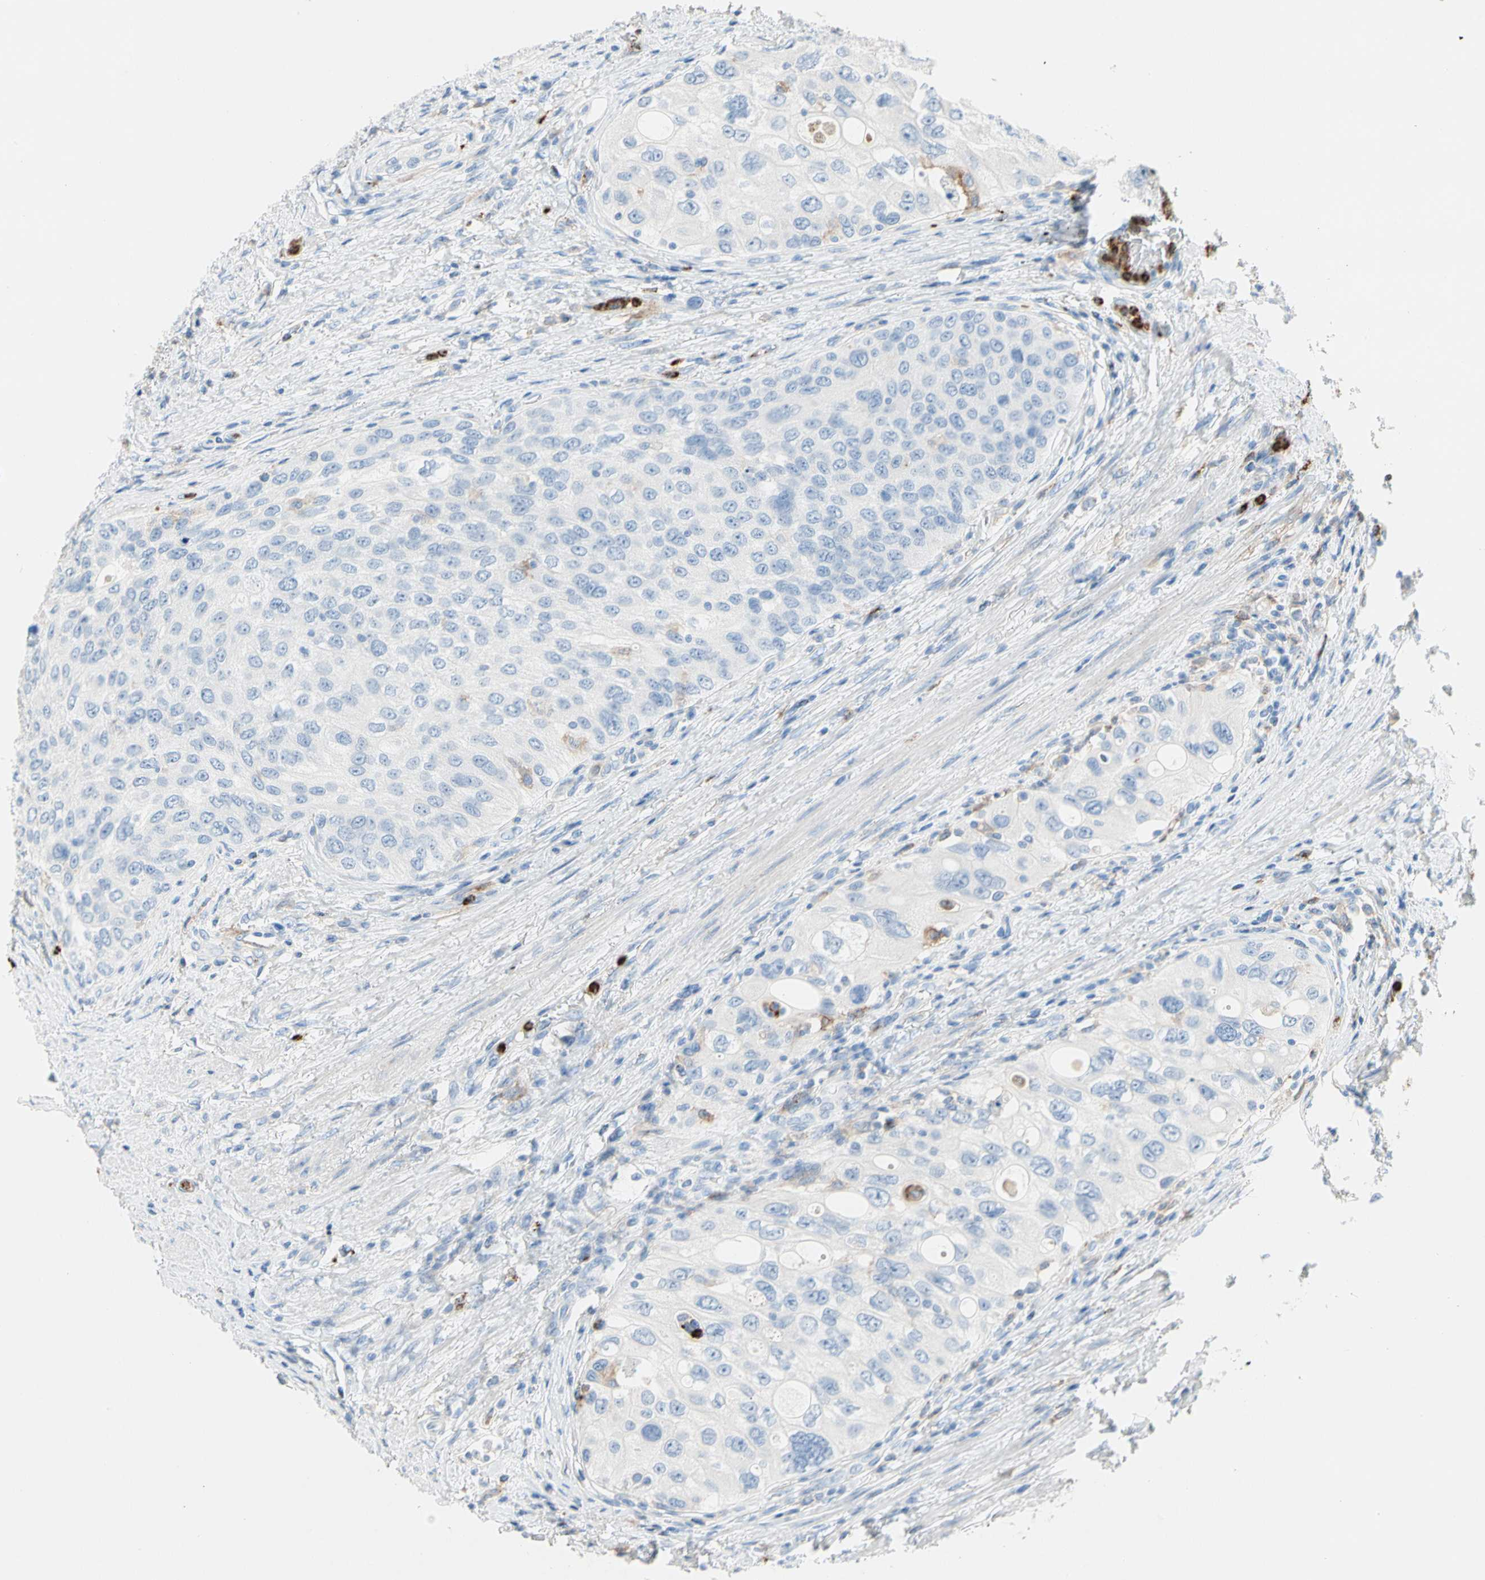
{"staining": {"intensity": "negative", "quantity": "none", "location": "none"}, "tissue": "urothelial cancer", "cell_type": "Tumor cells", "image_type": "cancer", "snomed": [{"axis": "morphology", "description": "Urothelial carcinoma, High grade"}, {"axis": "topography", "description": "Urinary bladder"}], "caption": "High-grade urothelial carcinoma stained for a protein using immunohistochemistry reveals no expression tumor cells.", "gene": "CLEC4A", "patient": {"sex": "female", "age": 56}}